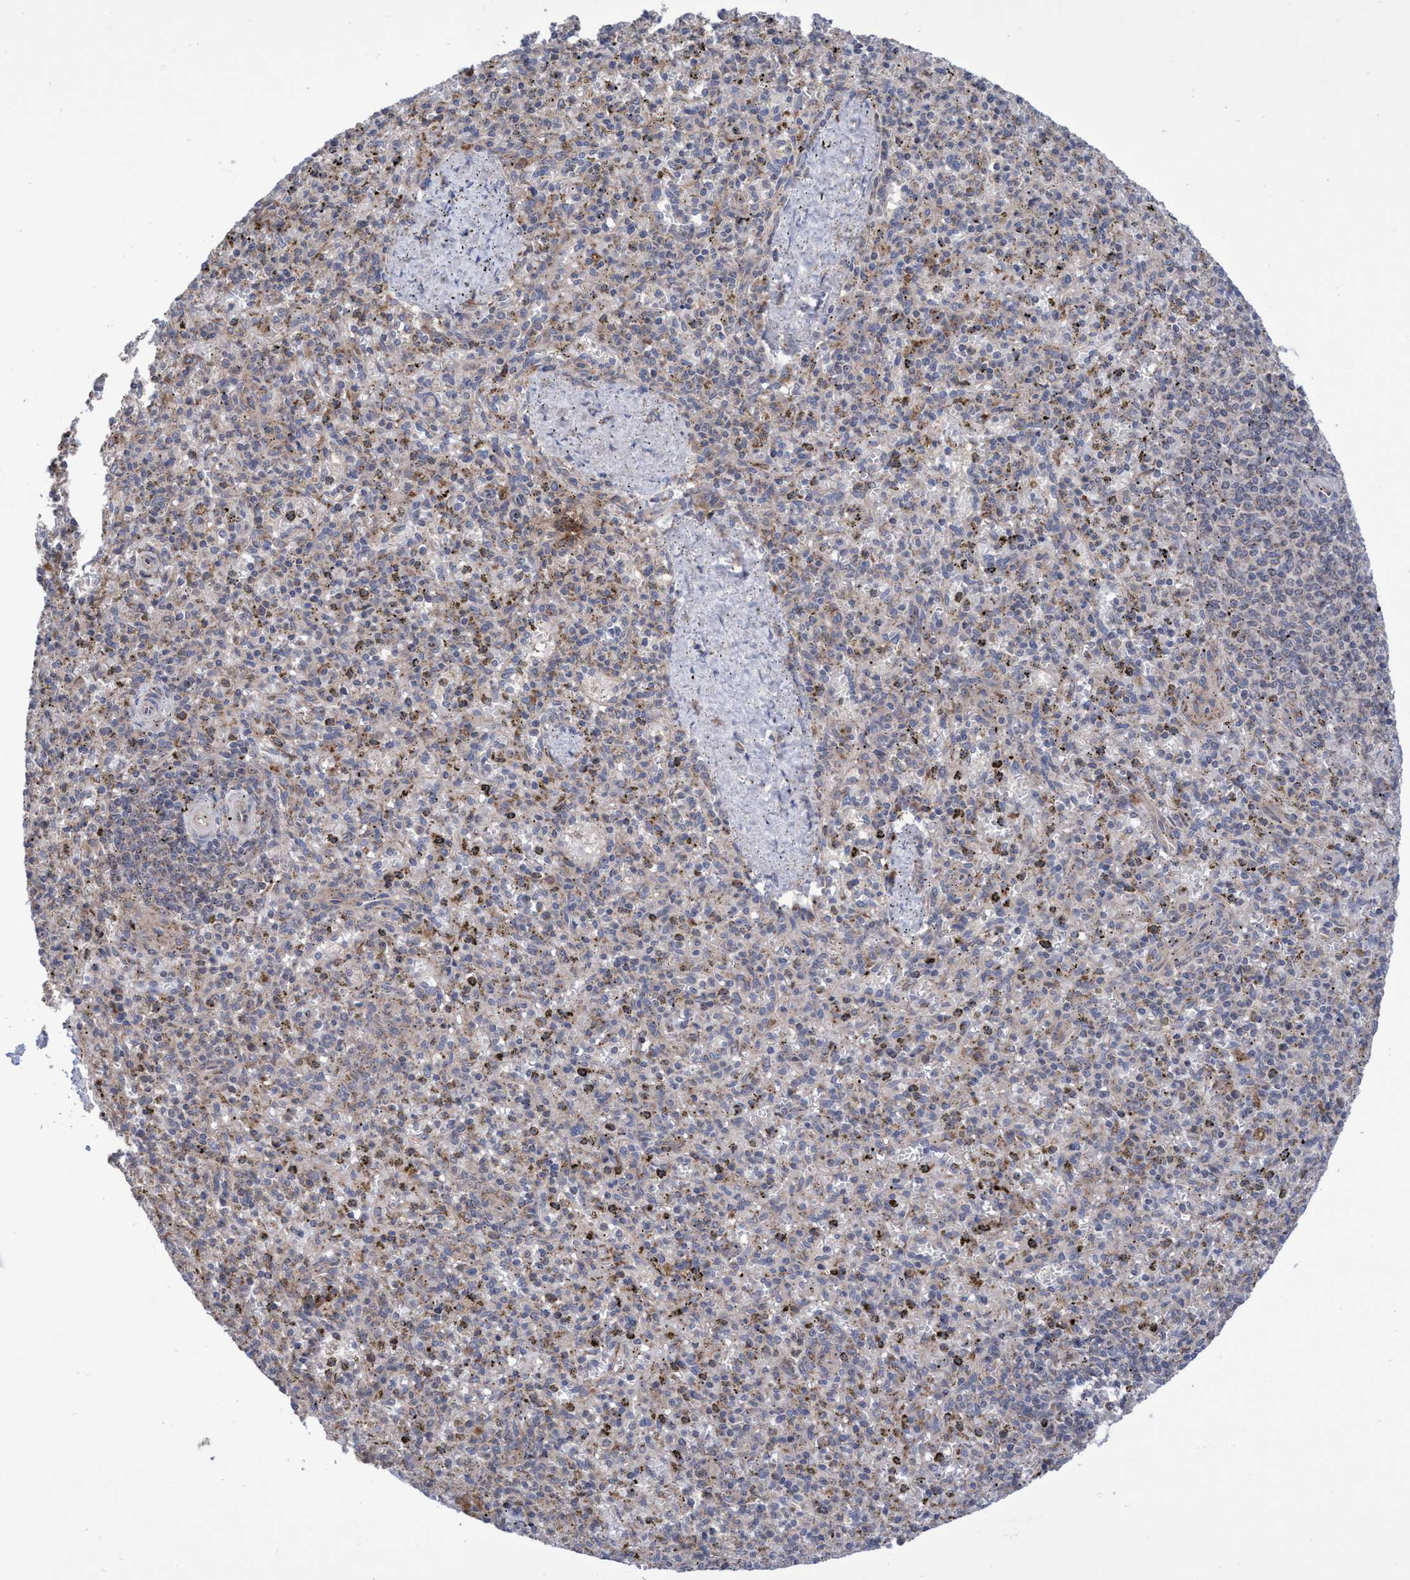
{"staining": {"intensity": "negative", "quantity": "none", "location": "none"}, "tissue": "spleen", "cell_type": "Cells in red pulp", "image_type": "normal", "snomed": [{"axis": "morphology", "description": "Normal tissue, NOS"}, {"axis": "topography", "description": "Spleen"}], "caption": "This is an immunohistochemistry (IHC) image of unremarkable spleen. There is no positivity in cells in red pulp.", "gene": "P2RY14", "patient": {"sex": "male", "age": 72}}